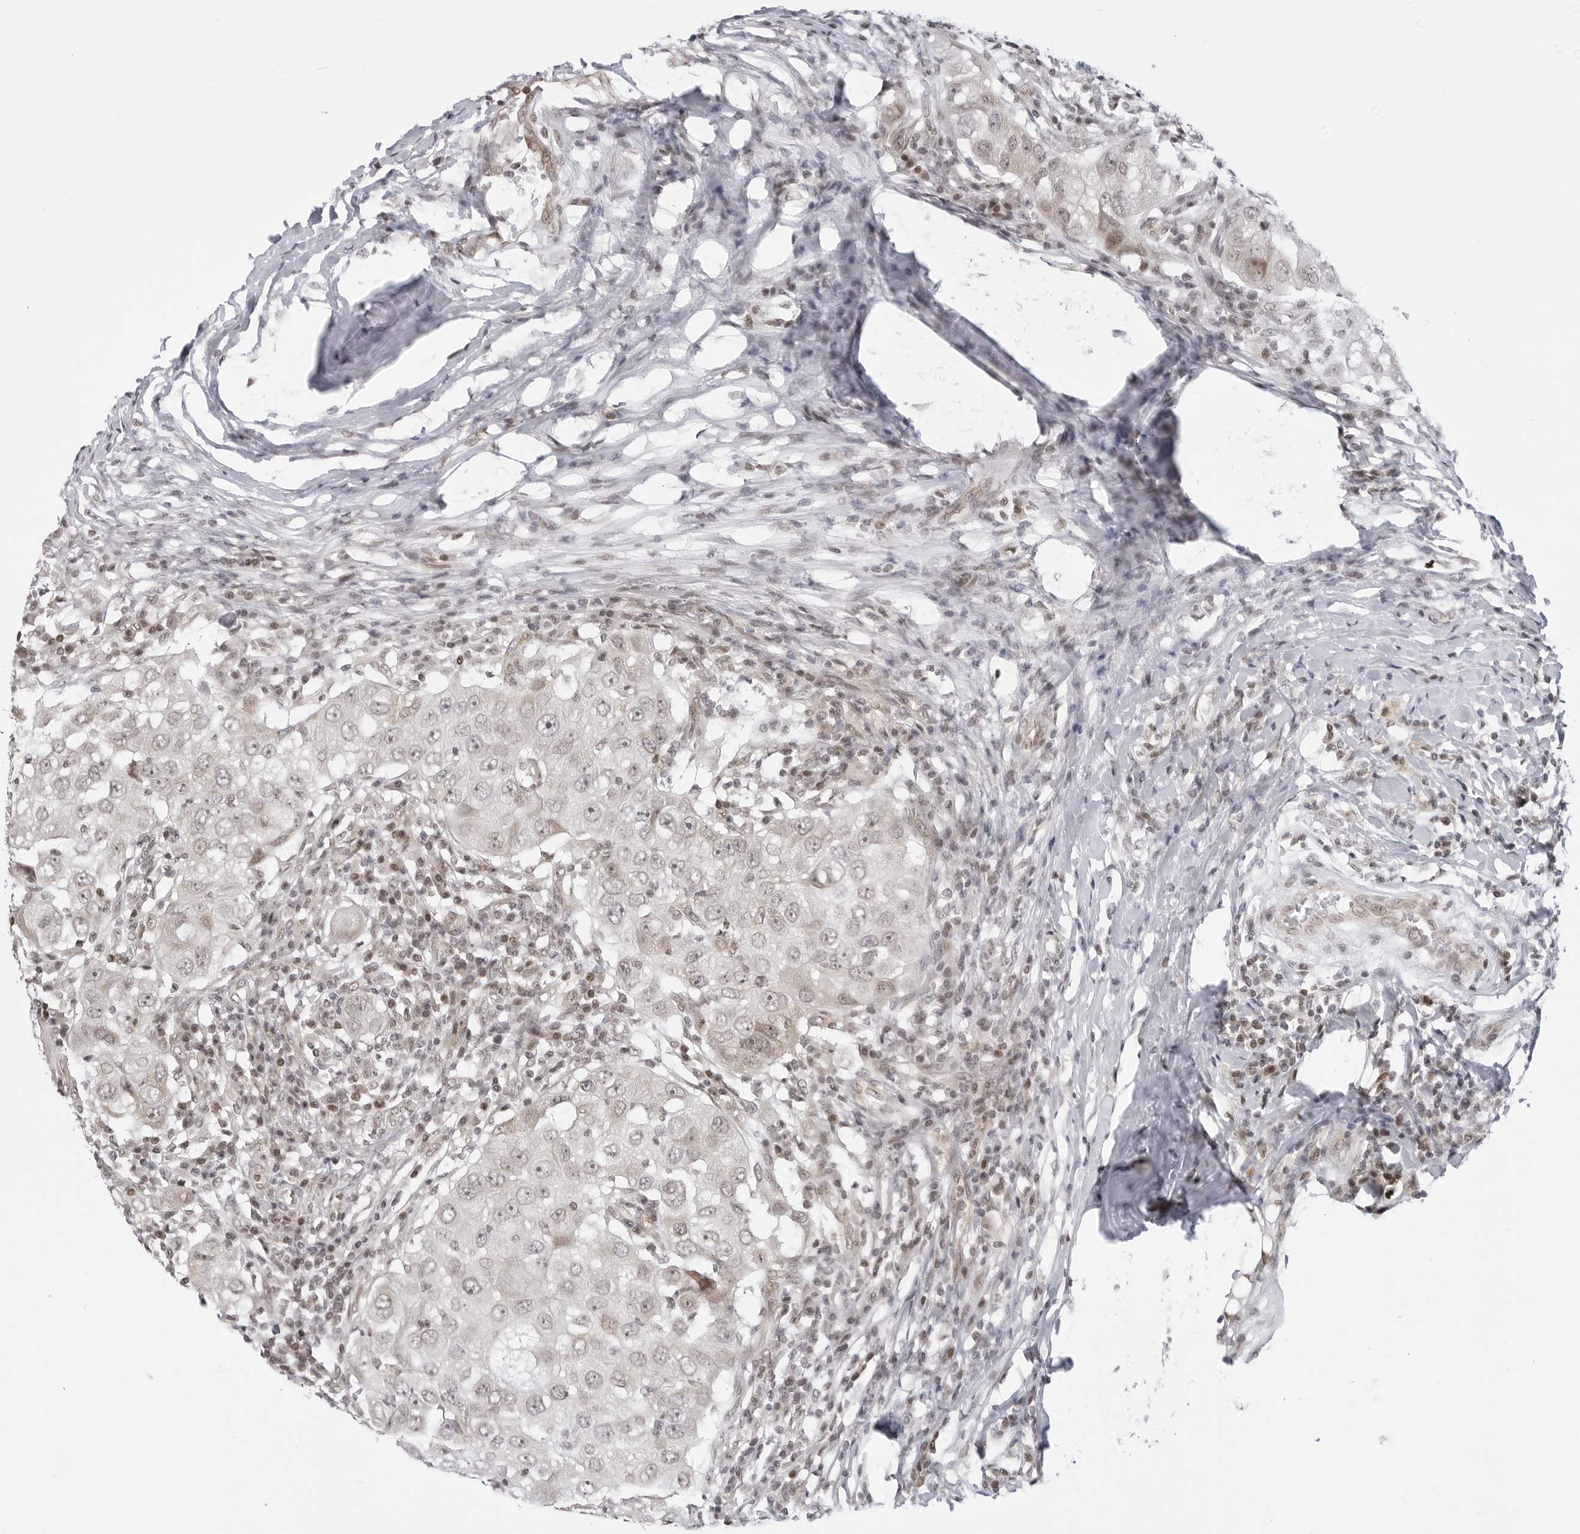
{"staining": {"intensity": "weak", "quantity": "<25%", "location": "nuclear"}, "tissue": "breast cancer", "cell_type": "Tumor cells", "image_type": "cancer", "snomed": [{"axis": "morphology", "description": "Duct carcinoma"}, {"axis": "topography", "description": "Breast"}], "caption": "Immunohistochemistry (IHC) image of breast cancer (intraductal carcinoma) stained for a protein (brown), which demonstrates no positivity in tumor cells.", "gene": "C8orf33", "patient": {"sex": "female", "age": 27}}